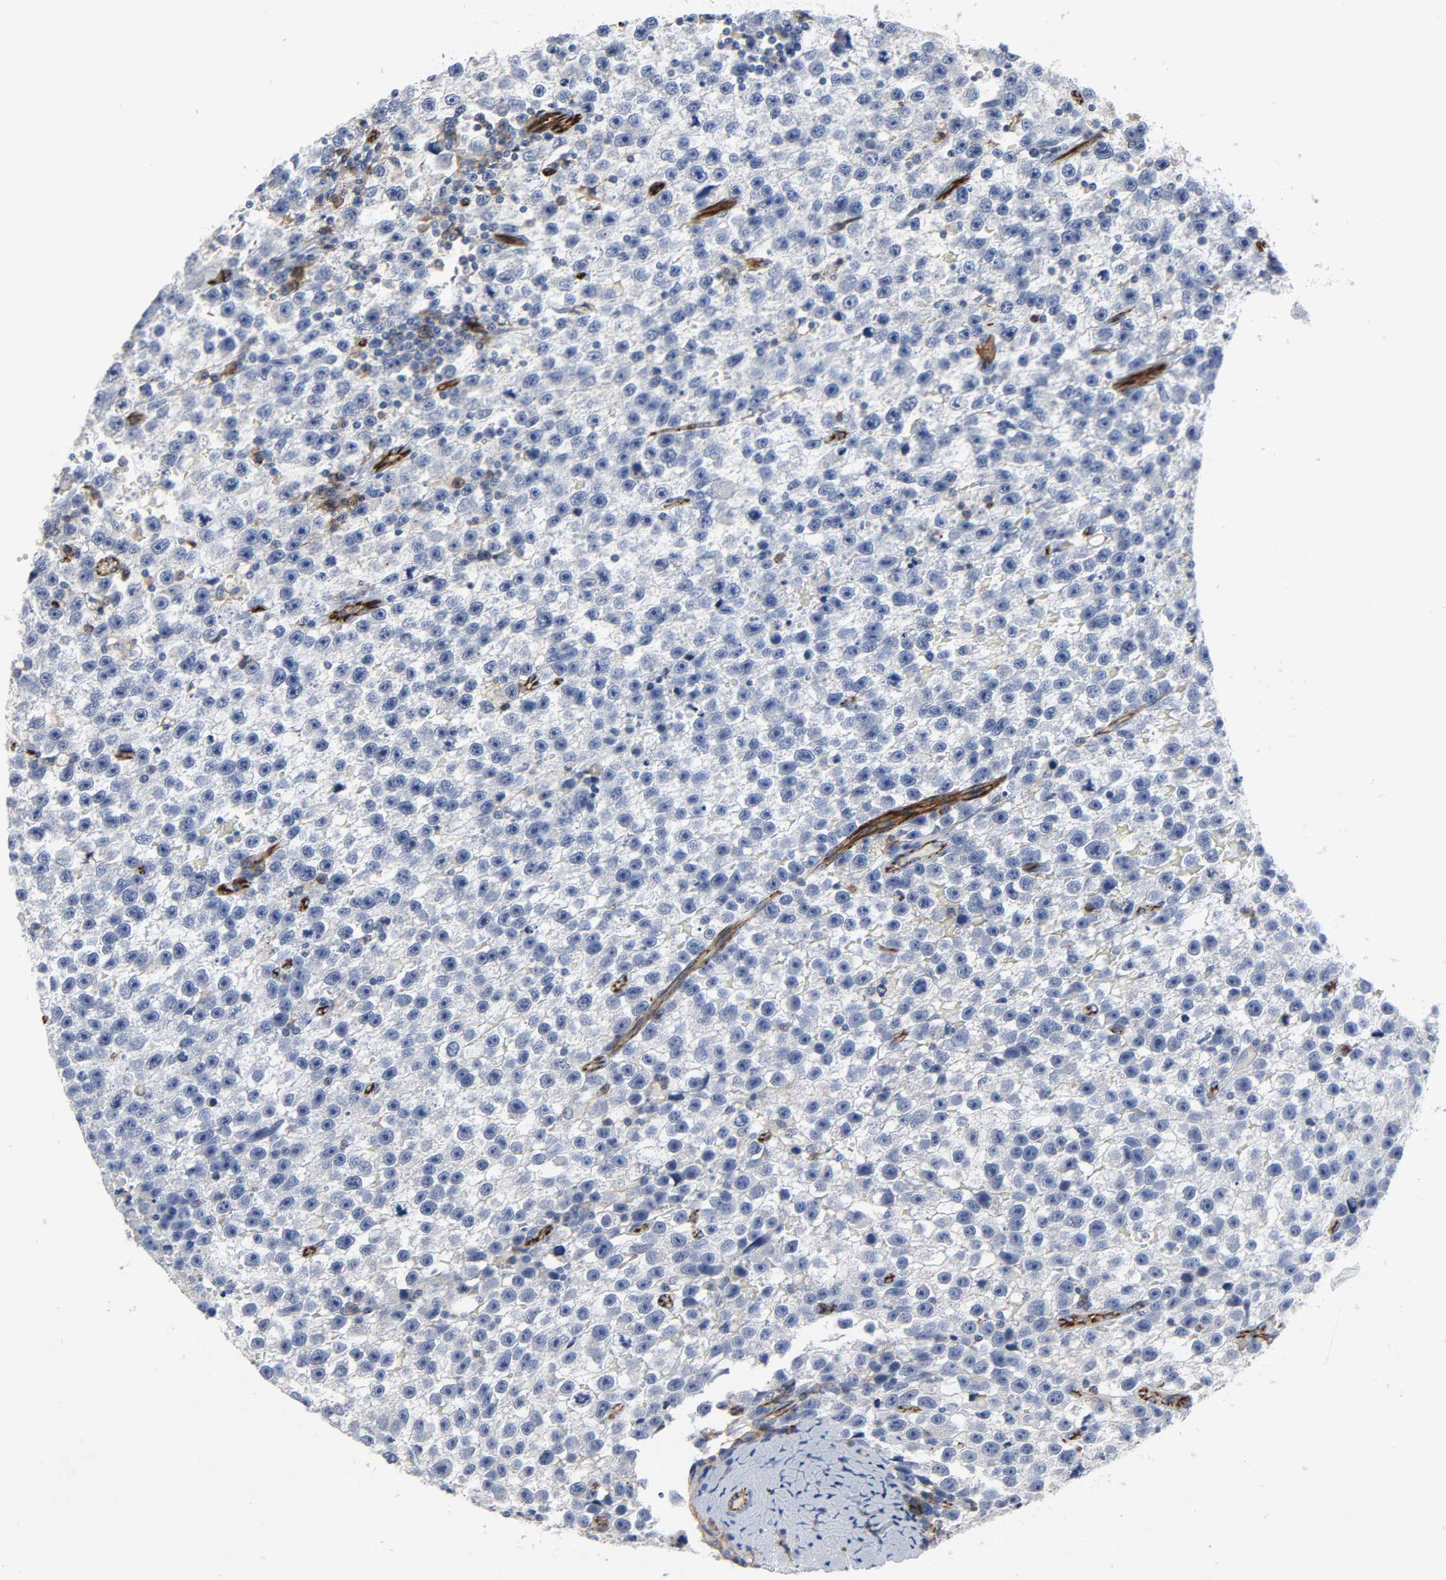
{"staining": {"intensity": "negative", "quantity": "none", "location": "none"}, "tissue": "testis cancer", "cell_type": "Tumor cells", "image_type": "cancer", "snomed": [{"axis": "morphology", "description": "Seminoma, NOS"}, {"axis": "topography", "description": "Testis"}], "caption": "DAB (3,3'-diaminobenzidine) immunohistochemical staining of testis cancer (seminoma) shows no significant staining in tumor cells. (DAB (3,3'-diaminobenzidine) IHC, high magnification).", "gene": "PECAM1", "patient": {"sex": "male", "age": 33}}